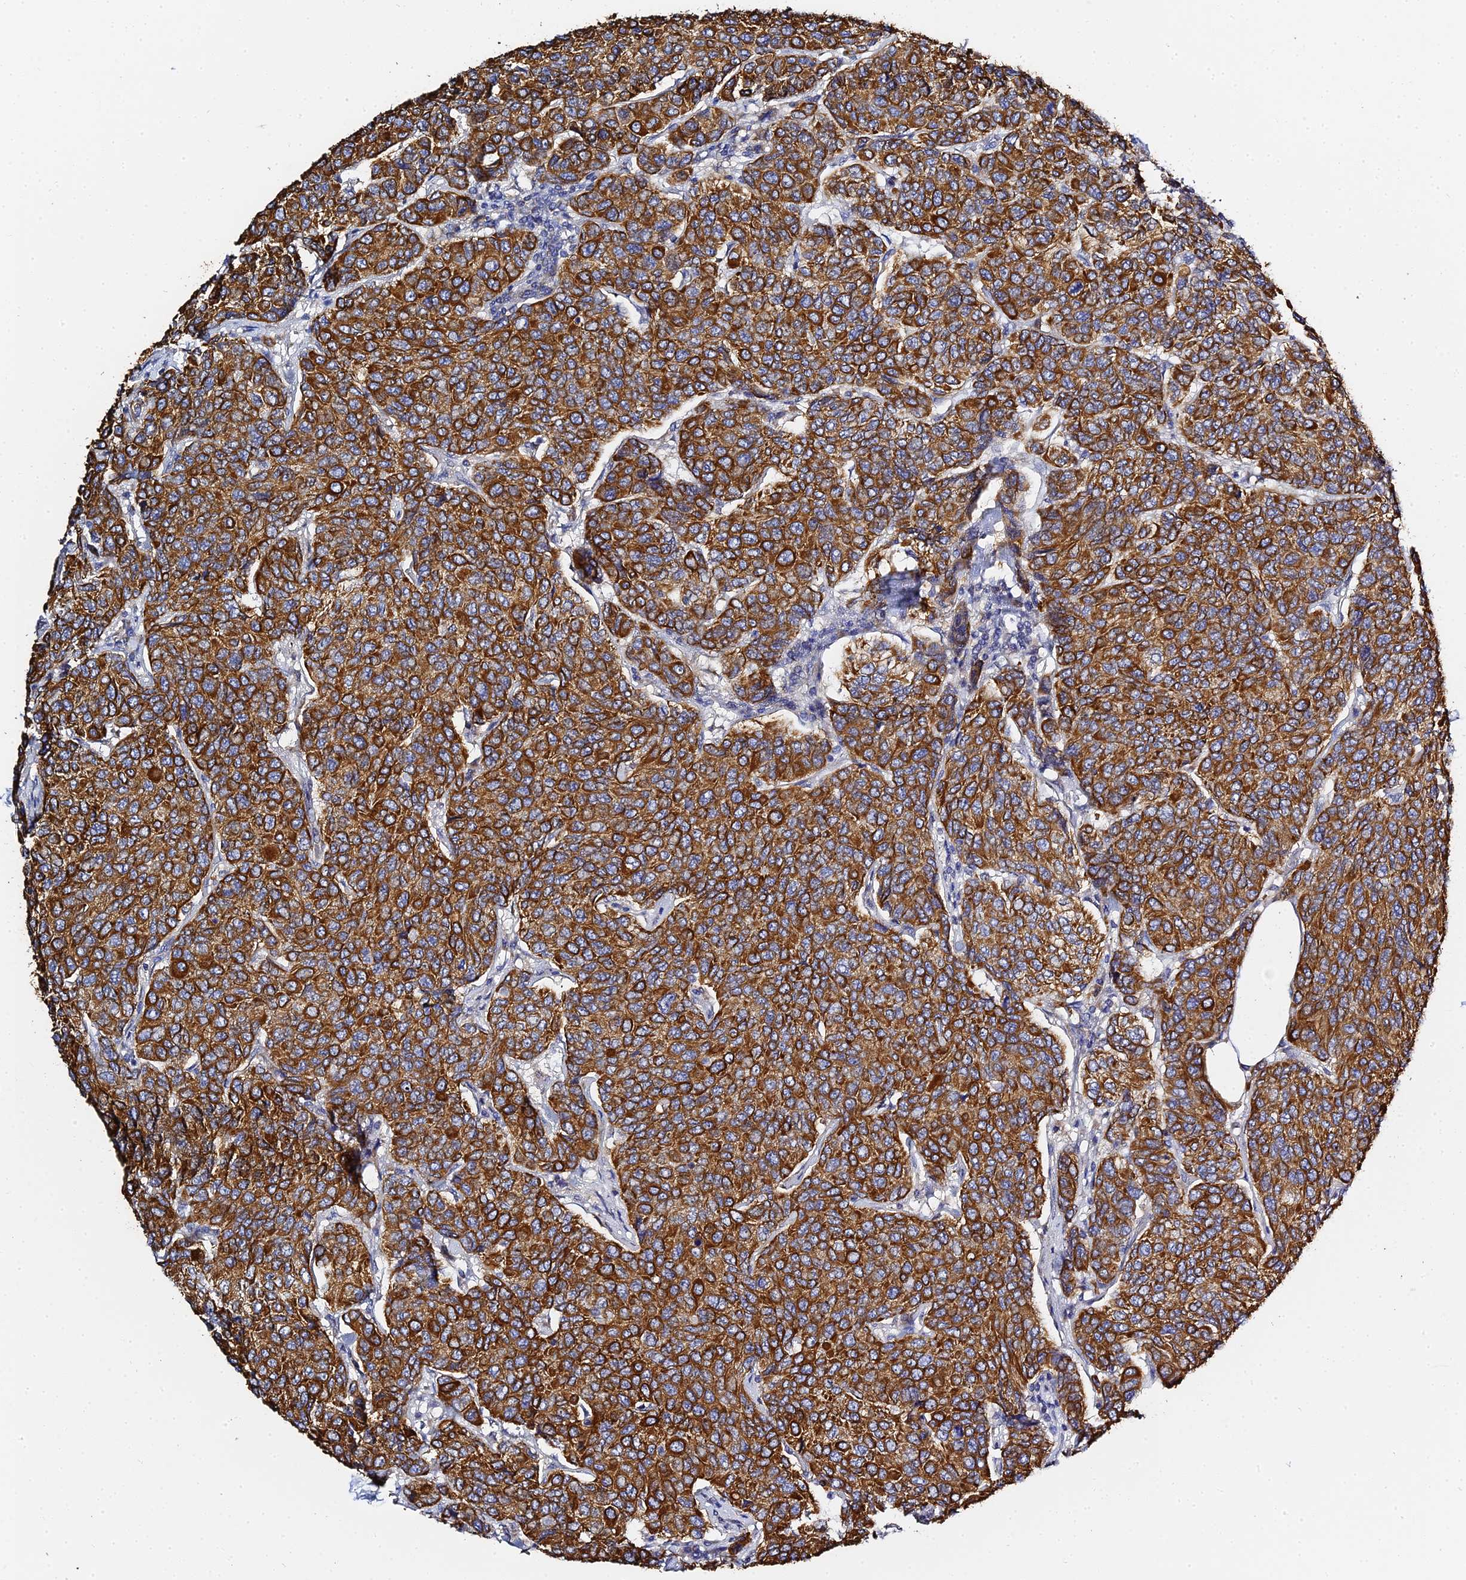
{"staining": {"intensity": "strong", "quantity": ">75%", "location": "cytoplasmic/membranous"}, "tissue": "breast cancer", "cell_type": "Tumor cells", "image_type": "cancer", "snomed": [{"axis": "morphology", "description": "Duct carcinoma"}, {"axis": "topography", "description": "Breast"}], "caption": "An image of human breast cancer (invasive ductal carcinoma) stained for a protein demonstrates strong cytoplasmic/membranous brown staining in tumor cells. (Brightfield microscopy of DAB IHC at high magnification).", "gene": "ZXDA", "patient": {"sex": "female", "age": 55}}